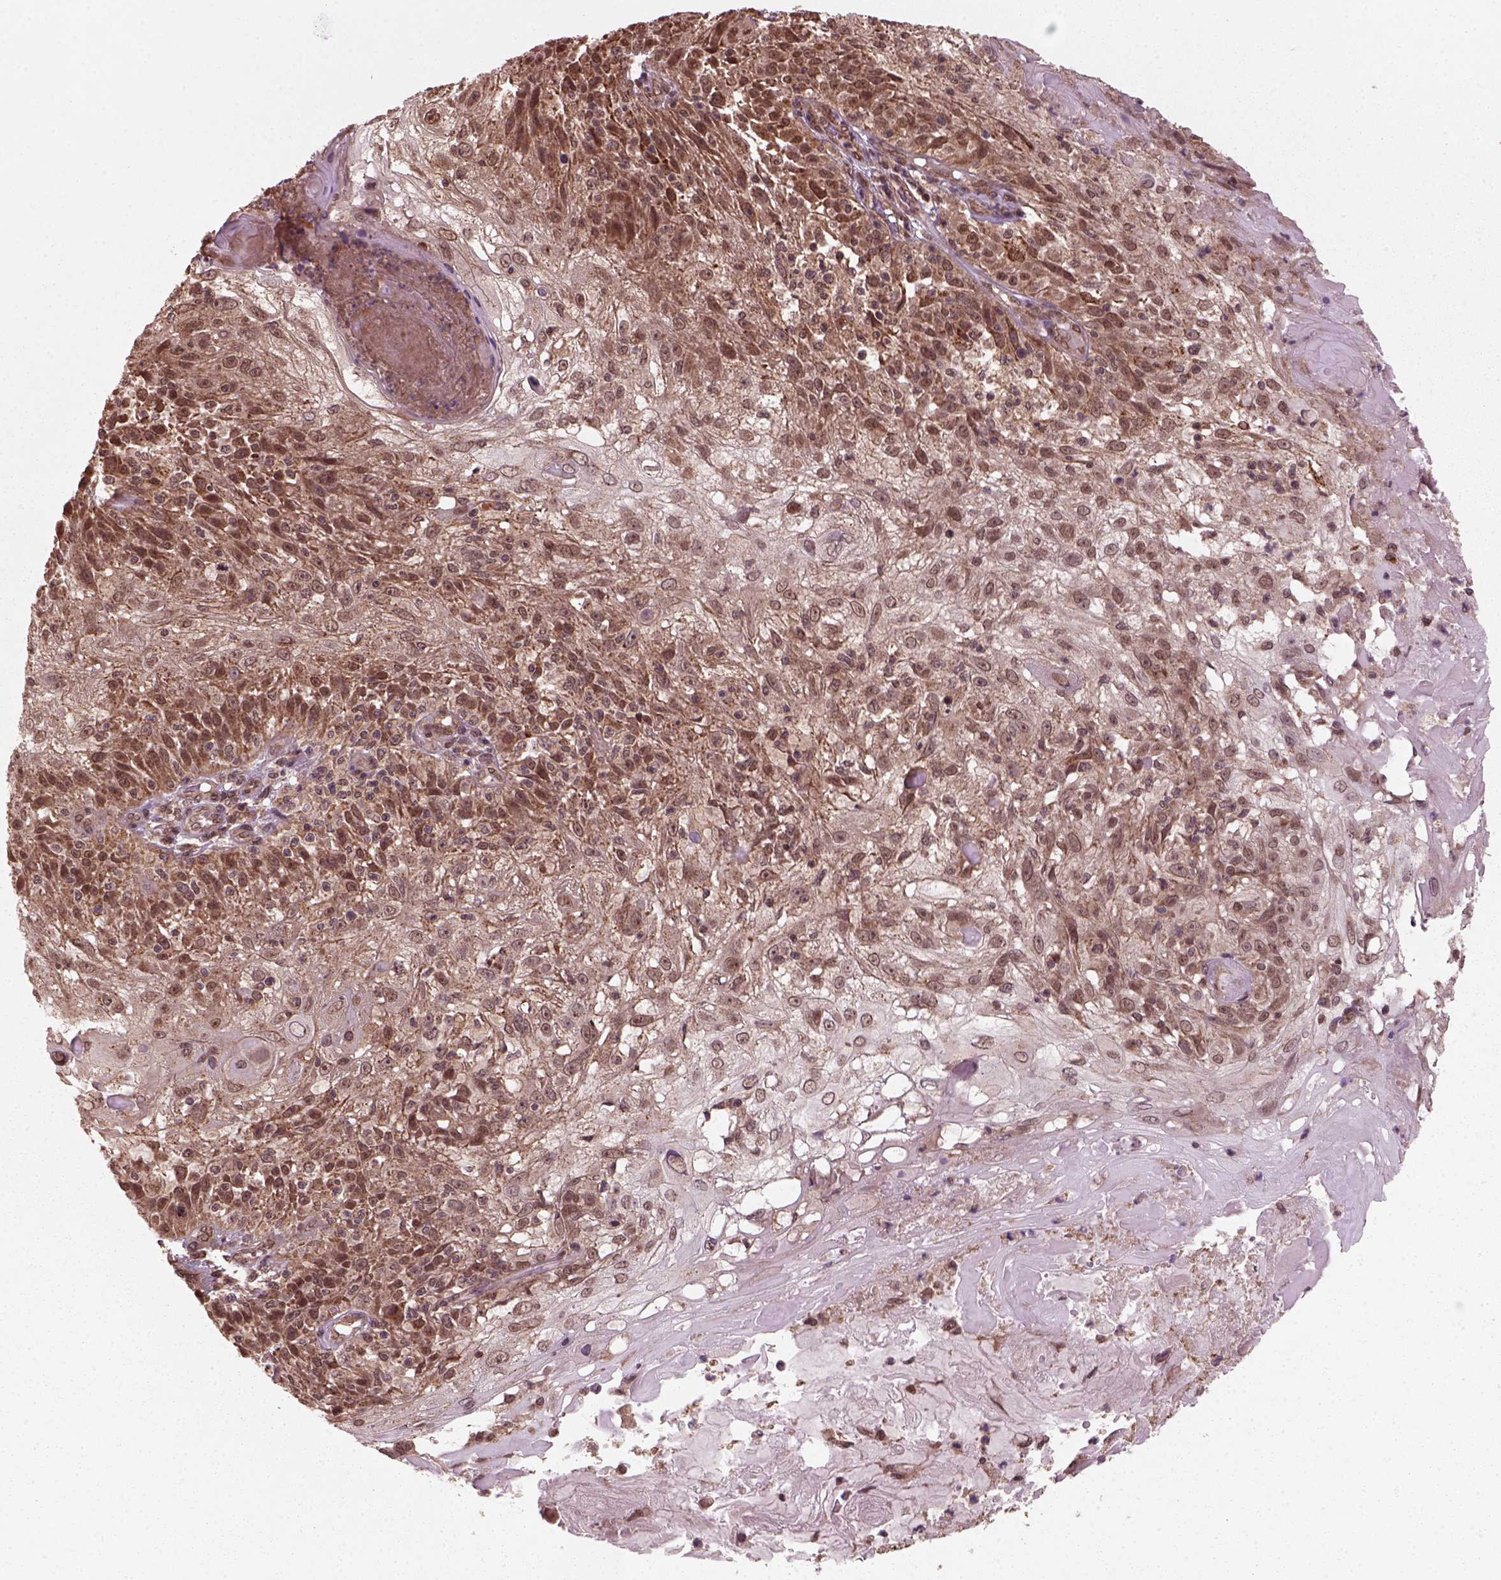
{"staining": {"intensity": "moderate", "quantity": ">75%", "location": "cytoplasmic/membranous,nuclear"}, "tissue": "skin cancer", "cell_type": "Tumor cells", "image_type": "cancer", "snomed": [{"axis": "morphology", "description": "Normal tissue, NOS"}, {"axis": "morphology", "description": "Squamous cell carcinoma, NOS"}, {"axis": "topography", "description": "Skin"}], "caption": "Human squamous cell carcinoma (skin) stained with a protein marker displays moderate staining in tumor cells.", "gene": "NUDT9", "patient": {"sex": "female", "age": 83}}